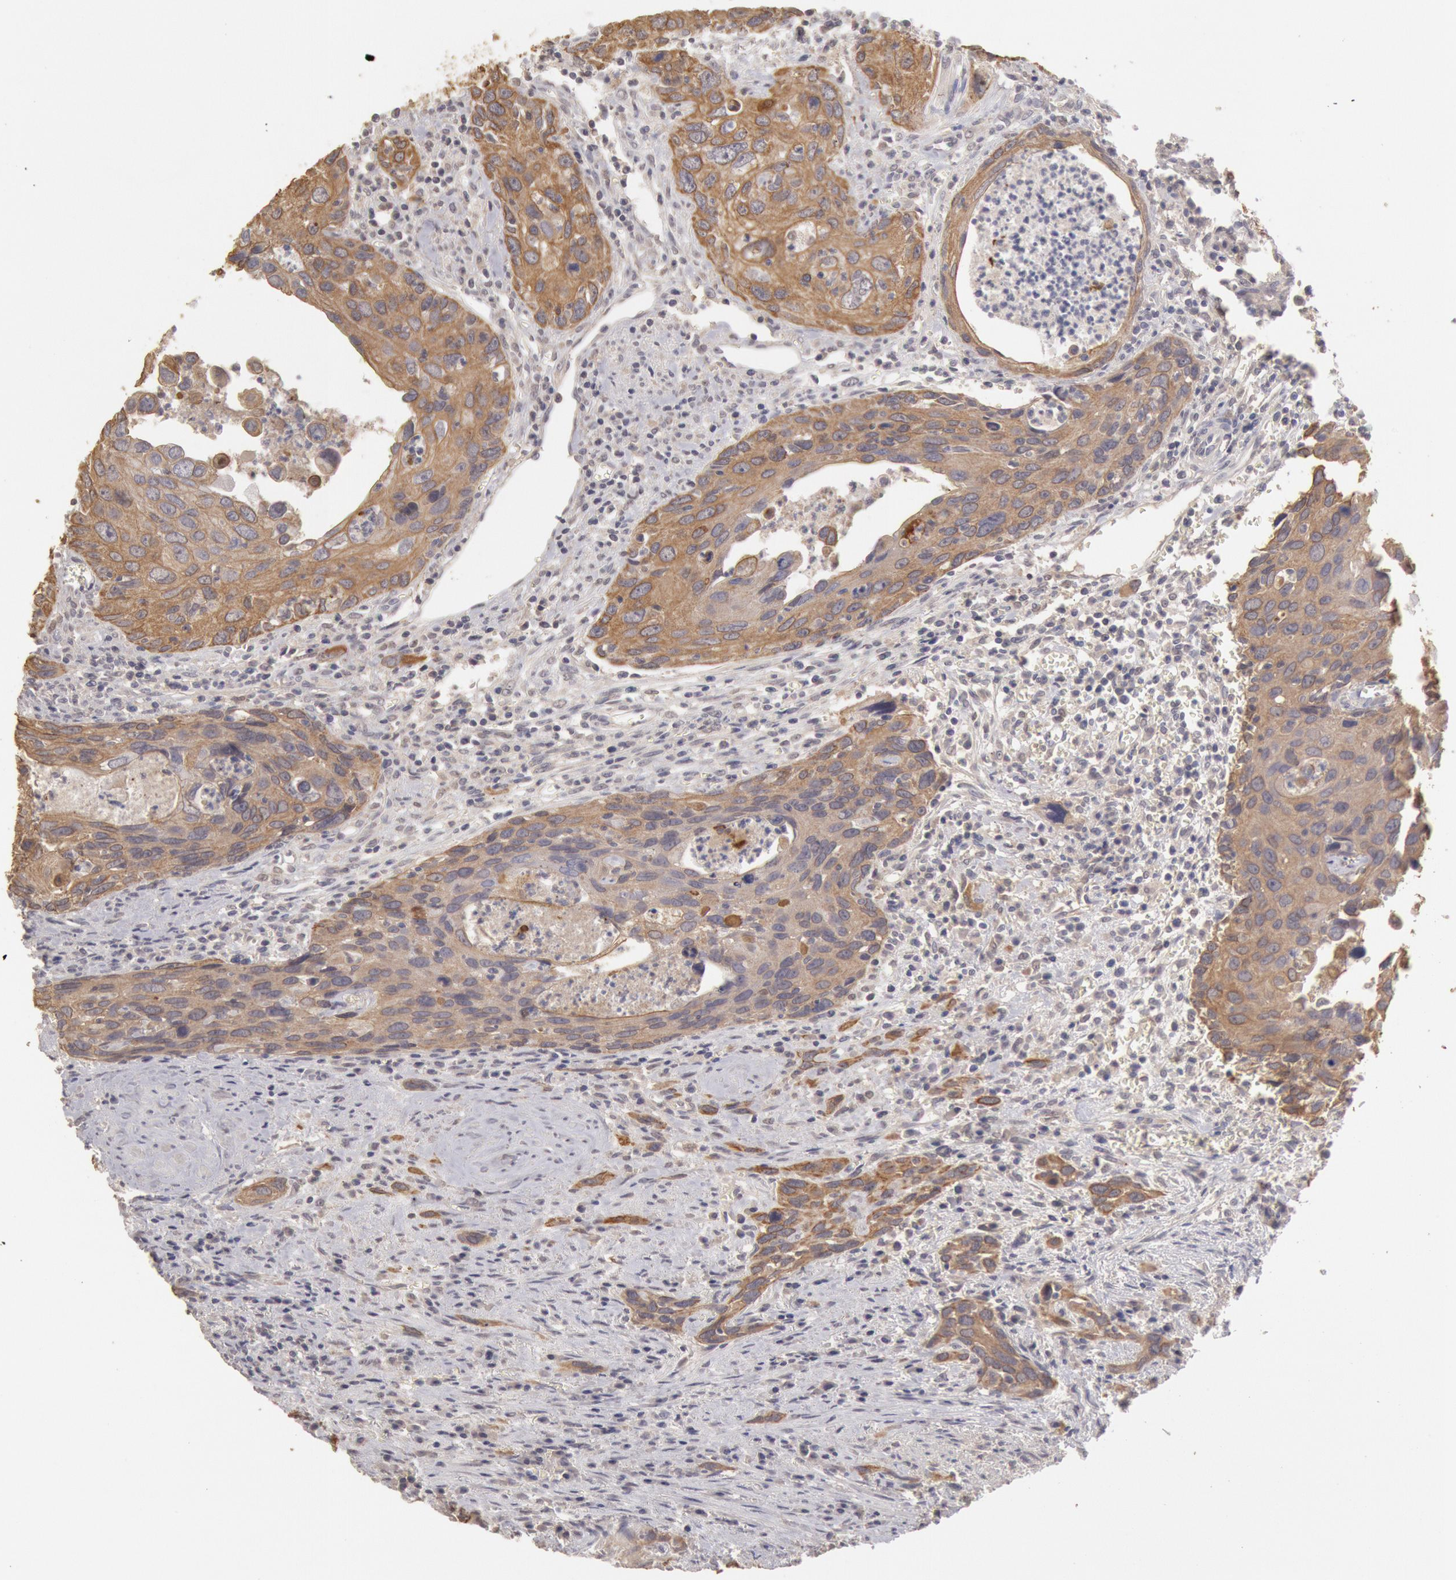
{"staining": {"intensity": "moderate", "quantity": ">75%", "location": "cytoplasmic/membranous"}, "tissue": "urothelial cancer", "cell_type": "Tumor cells", "image_type": "cancer", "snomed": [{"axis": "morphology", "description": "Urothelial carcinoma, High grade"}, {"axis": "topography", "description": "Urinary bladder"}], "caption": "Tumor cells exhibit medium levels of moderate cytoplasmic/membranous expression in approximately >75% of cells in human urothelial carcinoma (high-grade).", "gene": "ZFP36L1", "patient": {"sex": "male", "age": 71}}